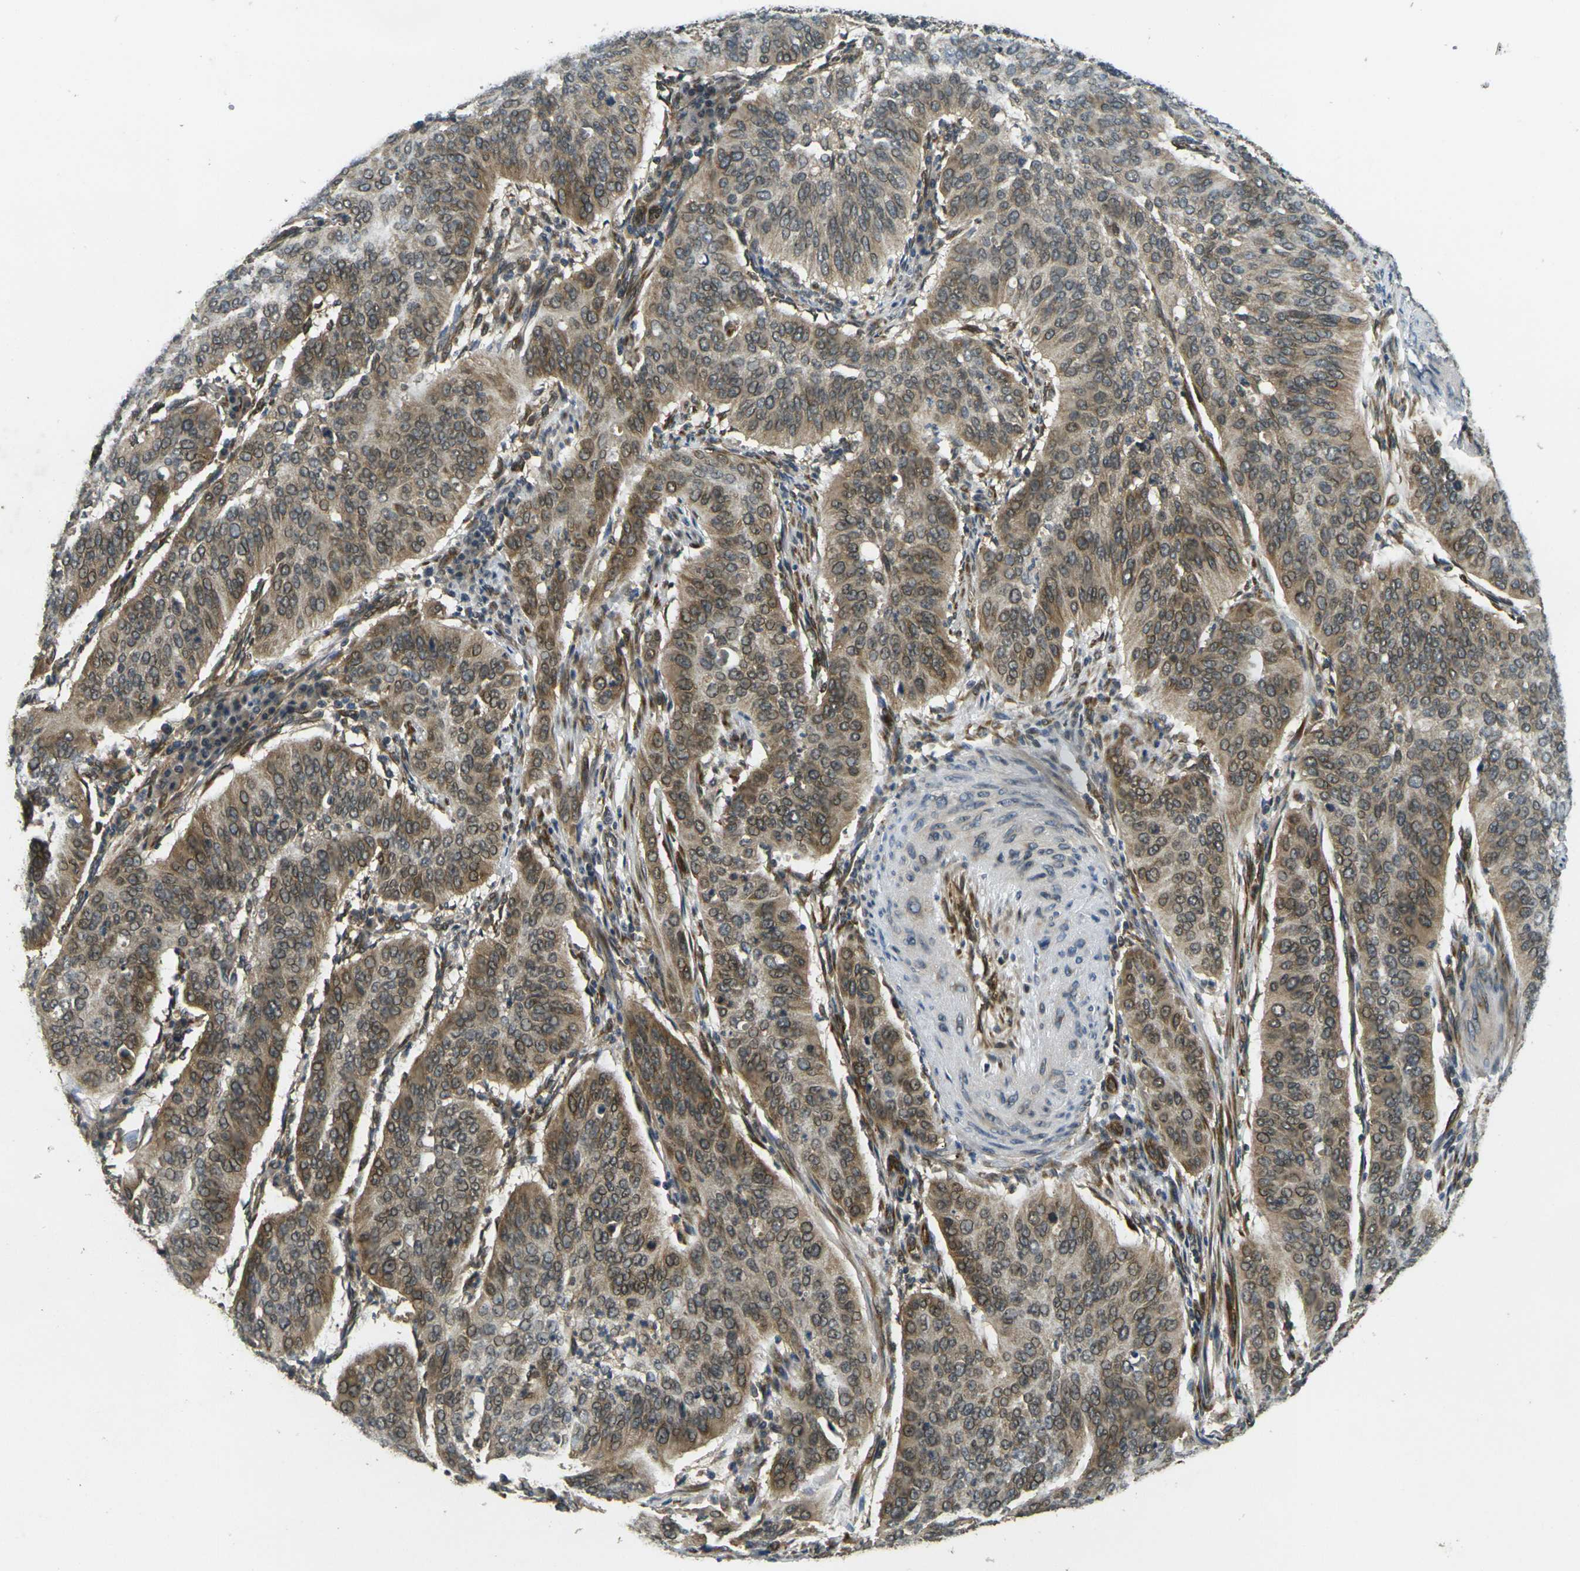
{"staining": {"intensity": "moderate", "quantity": "25%-75%", "location": "cytoplasmic/membranous"}, "tissue": "cervical cancer", "cell_type": "Tumor cells", "image_type": "cancer", "snomed": [{"axis": "morphology", "description": "Normal tissue, NOS"}, {"axis": "morphology", "description": "Squamous cell carcinoma, NOS"}, {"axis": "topography", "description": "Cervix"}], "caption": "Moderate cytoplasmic/membranous staining is present in approximately 25%-75% of tumor cells in cervical cancer. The staining was performed using DAB to visualize the protein expression in brown, while the nuclei were stained in blue with hematoxylin (Magnification: 20x).", "gene": "FUT11", "patient": {"sex": "female", "age": 39}}